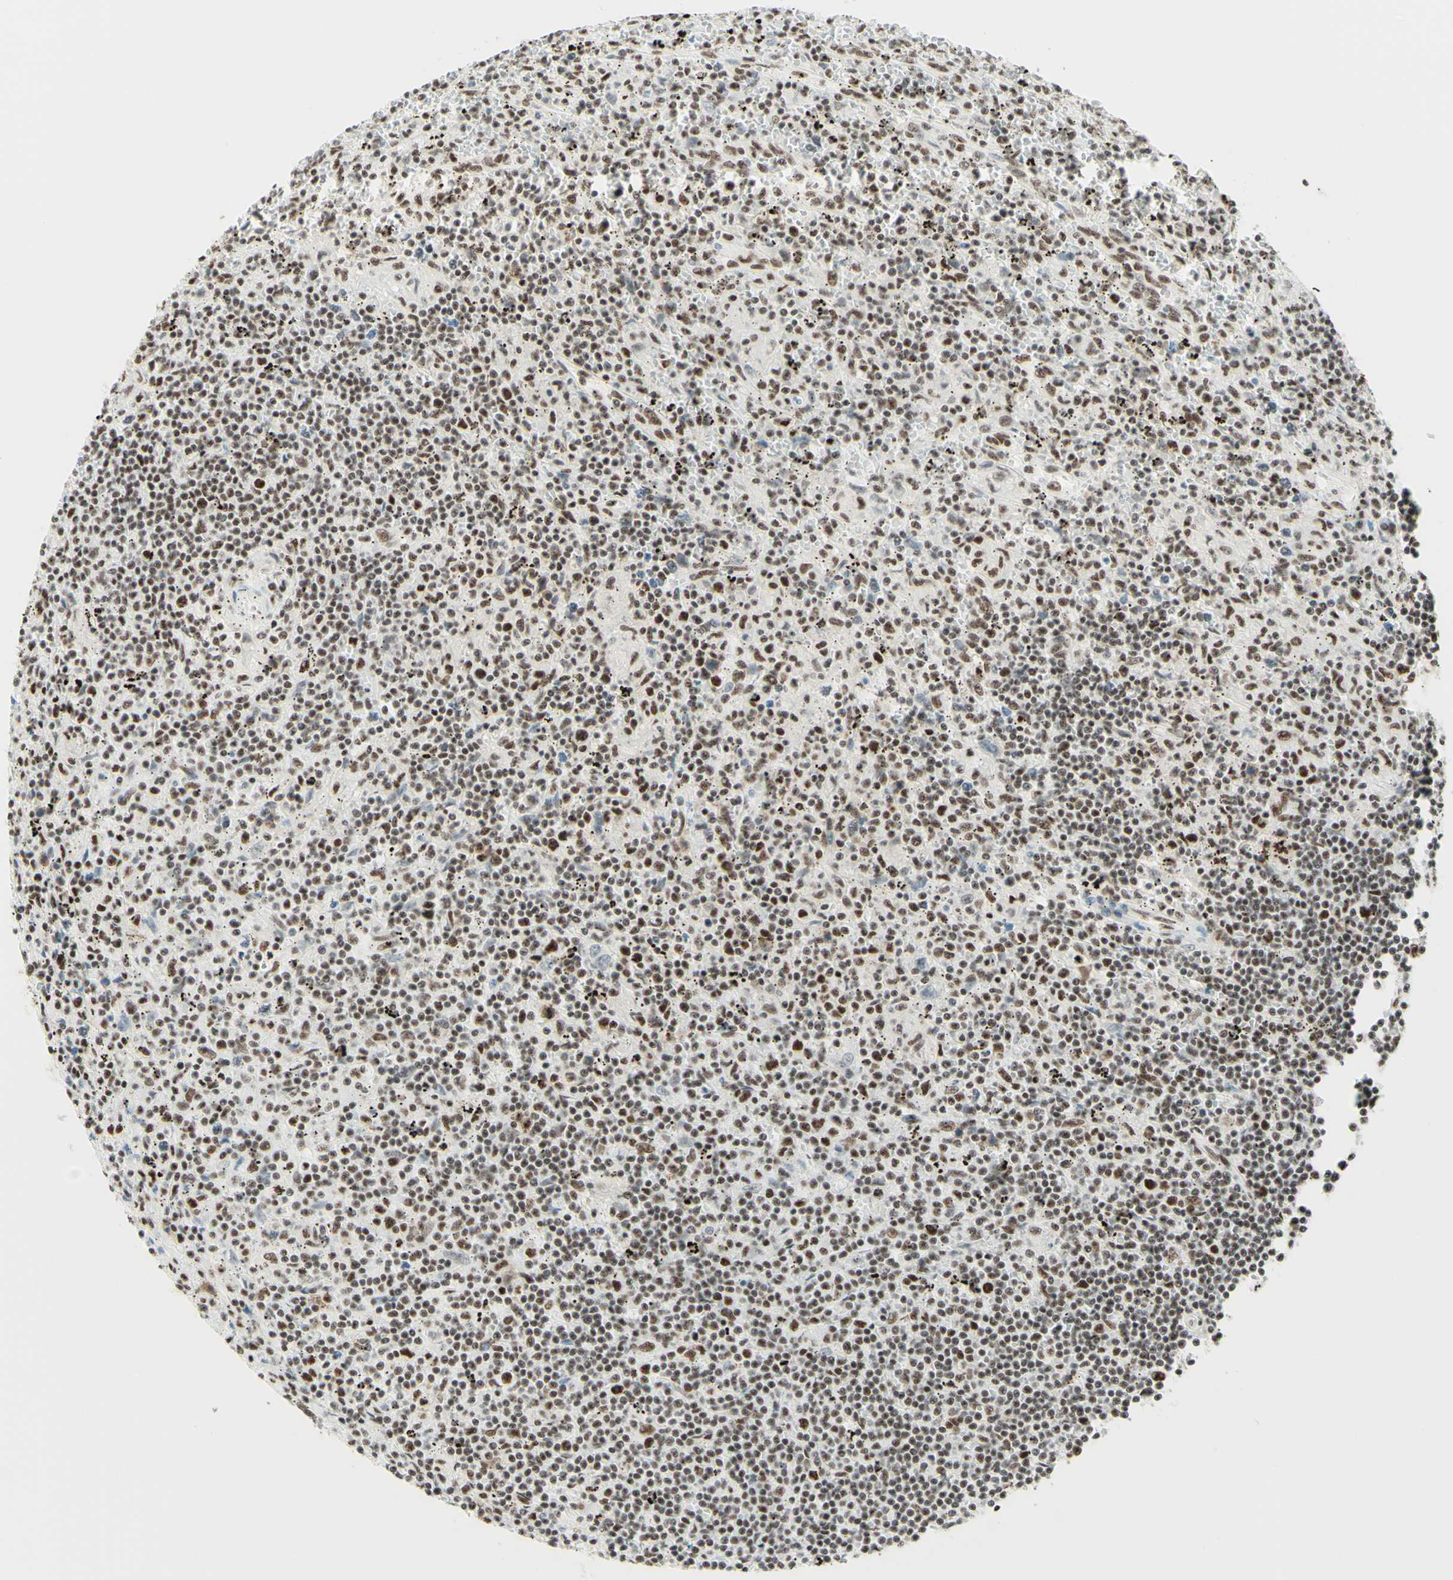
{"staining": {"intensity": "moderate", "quantity": "<25%", "location": "nuclear"}, "tissue": "lymphoma", "cell_type": "Tumor cells", "image_type": "cancer", "snomed": [{"axis": "morphology", "description": "Malignant lymphoma, non-Hodgkin's type, Low grade"}, {"axis": "topography", "description": "Spleen"}], "caption": "High-magnification brightfield microscopy of low-grade malignant lymphoma, non-Hodgkin's type stained with DAB (brown) and counterstained with hematoxylin (blue). tumor cells exhibit moderate nuclear expression is appreciated in approximately<25% of cells. The staining was performed using DAB (3,3'-diaminobenzidine) to visualize the protein expression in brown, while the nuclei were stained in blue with hematoxylin (Magnification: 20x).", "gene": "WTAP", "patient": {"sex": "male", "age": 76}}